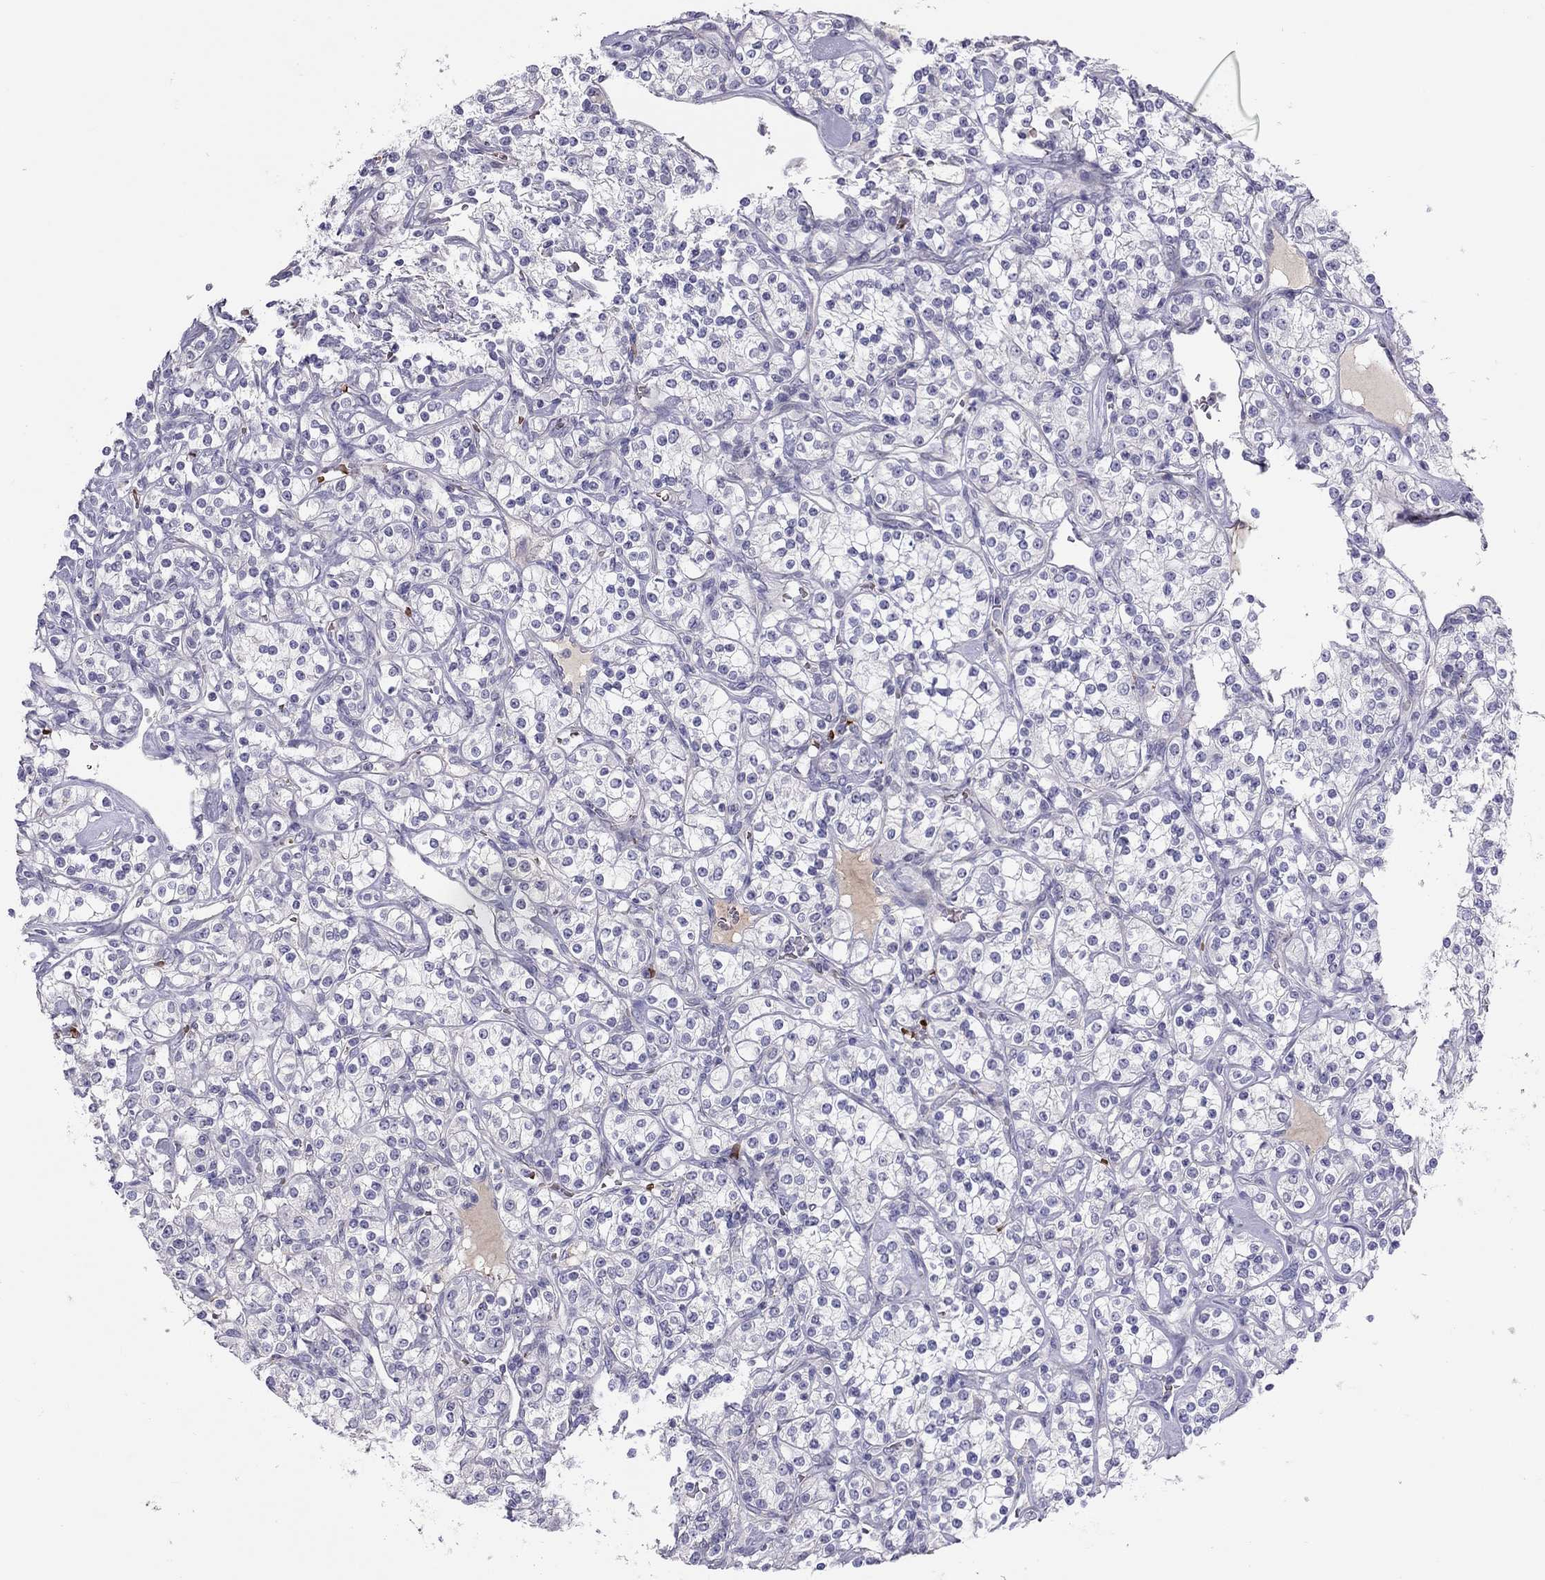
{"staining": {"intensity": "negative", "quantity": "none", "location": "none"}, "tissue": "renal cancer", "cell_type": "Tumor cells", "image_type": "cancer", "snomed": [{"axis": "morphology", "description": "Adenocarcinoma, NOS"}, {"axis": "topography", "description": "Kidney"}], "caption": "Immunohistochemistry photomicrograph of human renal adenocarcinoma stained for a protein (brown), which exhibits no expression in tumor cells.", "gene": "FRMD1", "patient": {"sex": "male", "age": 77}}